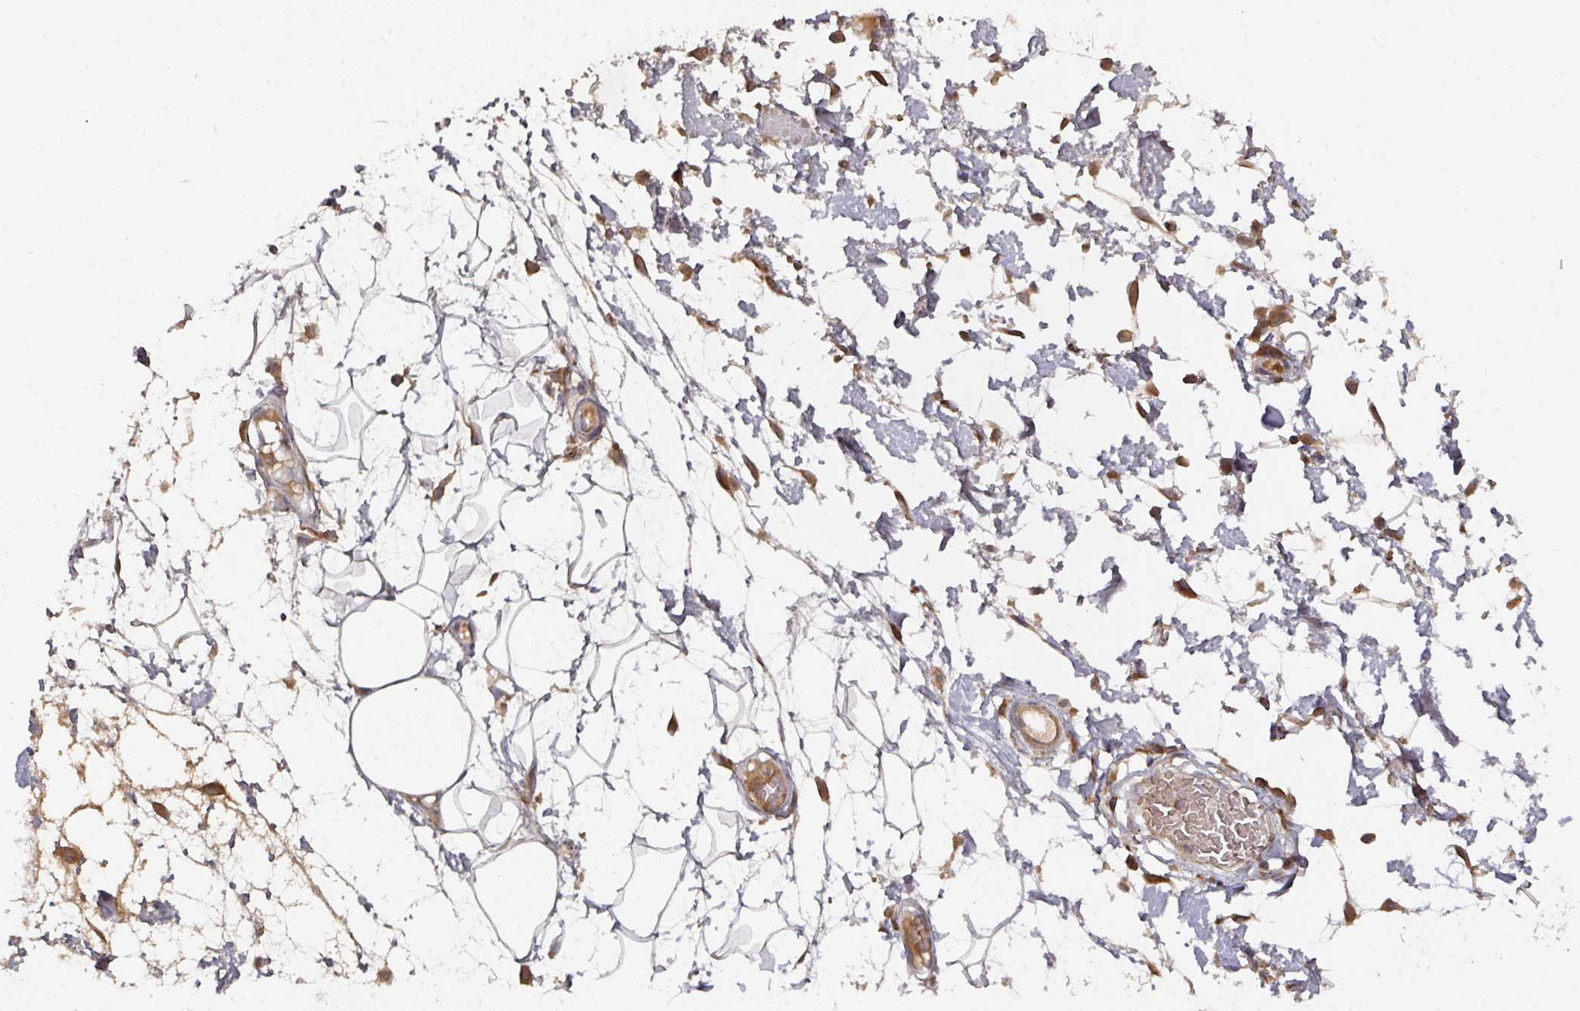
{"staining": {"intensity": "moderate", "quantity": "<25%", "location": "cytoplasmic/membranous"}, "tissue": "adipose tissue", "cell_type": "Adipocytes", "image_type": "normal", "snomed": [{"axis": "morphology", "description": "Normal tissue, NOS"}, {"axis": "topography", "description": "Vulva"}, {"axis": "topography", "description": "Peripheral nerve tissue"}], "caption": "Protein expression analysis of unremarkable human adipose tissue reveals moderate cytoplasmic/membranous staining in approximately <25% of adipocytes. (DAB IHC, brown staining for protein, blue staining for nuclei).", "gene": "CEP95", "patient": {"sex": "female", "age": 68}}